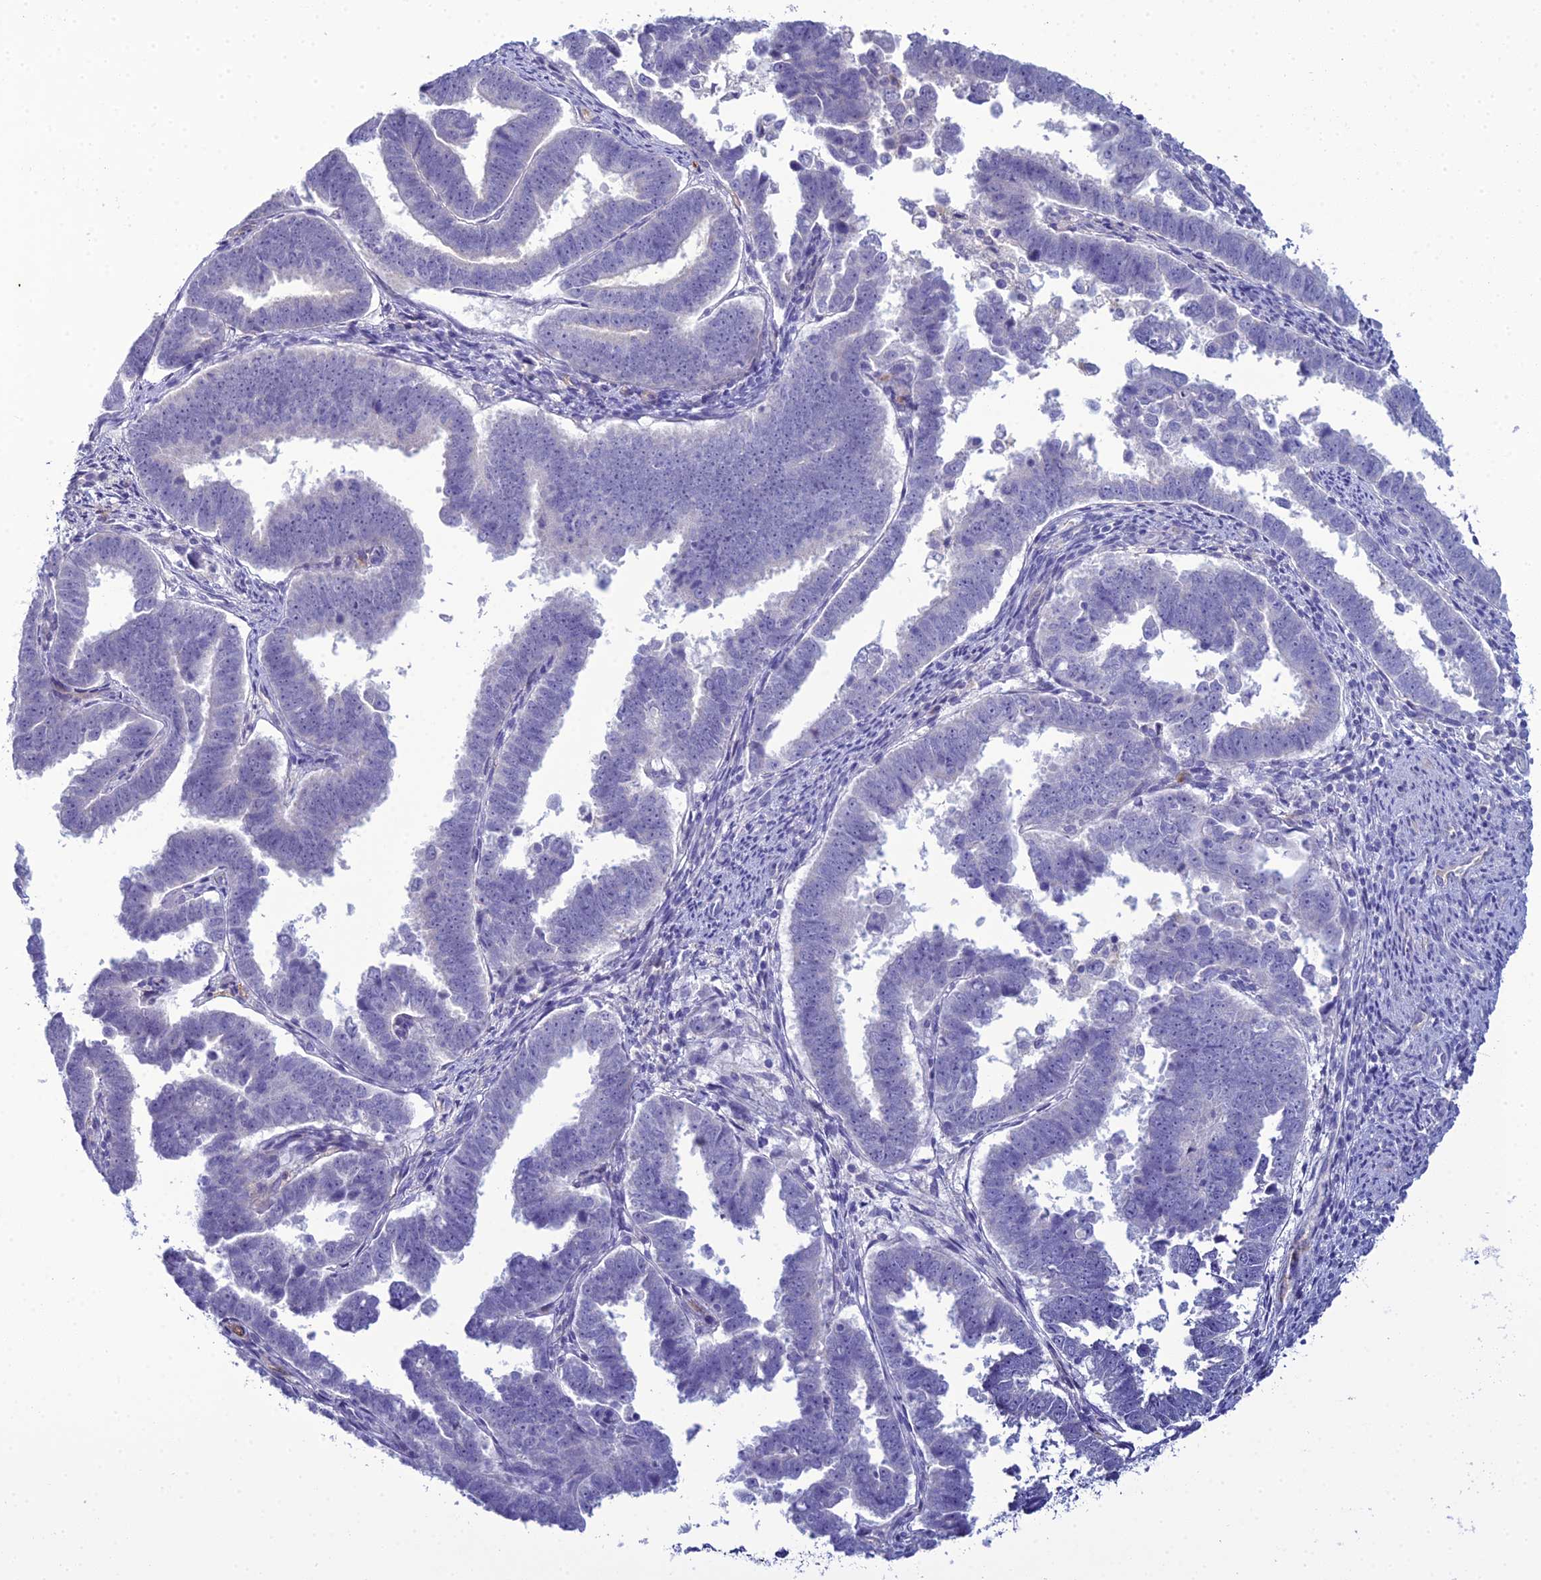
{"staining": {"intensity": "negative", "quantity": "none", "location": "none"}, "tissue": "endometrial cancer", "cell_type": "Tumor cells", "image_type": "cancer", "snomed": [{"axis": "morphology", "description": "Adenocarcinoma, NOS"}, {"axis": "topography", "description": "Endometrium"}], "caption": "An immunohistochemistry micrograph of endometrial cancer is shown. There is no staining in tumor cells of endometrial cancer. Brightfield microscopy of immunohistochemistry (IHC) stained with DAB (3,3'-diaminobenzidine) (brown) and hematoxylin (blue), captured at high magnification.", "gene": "ACE", "patient": {"sex": "female", "age": 75}}